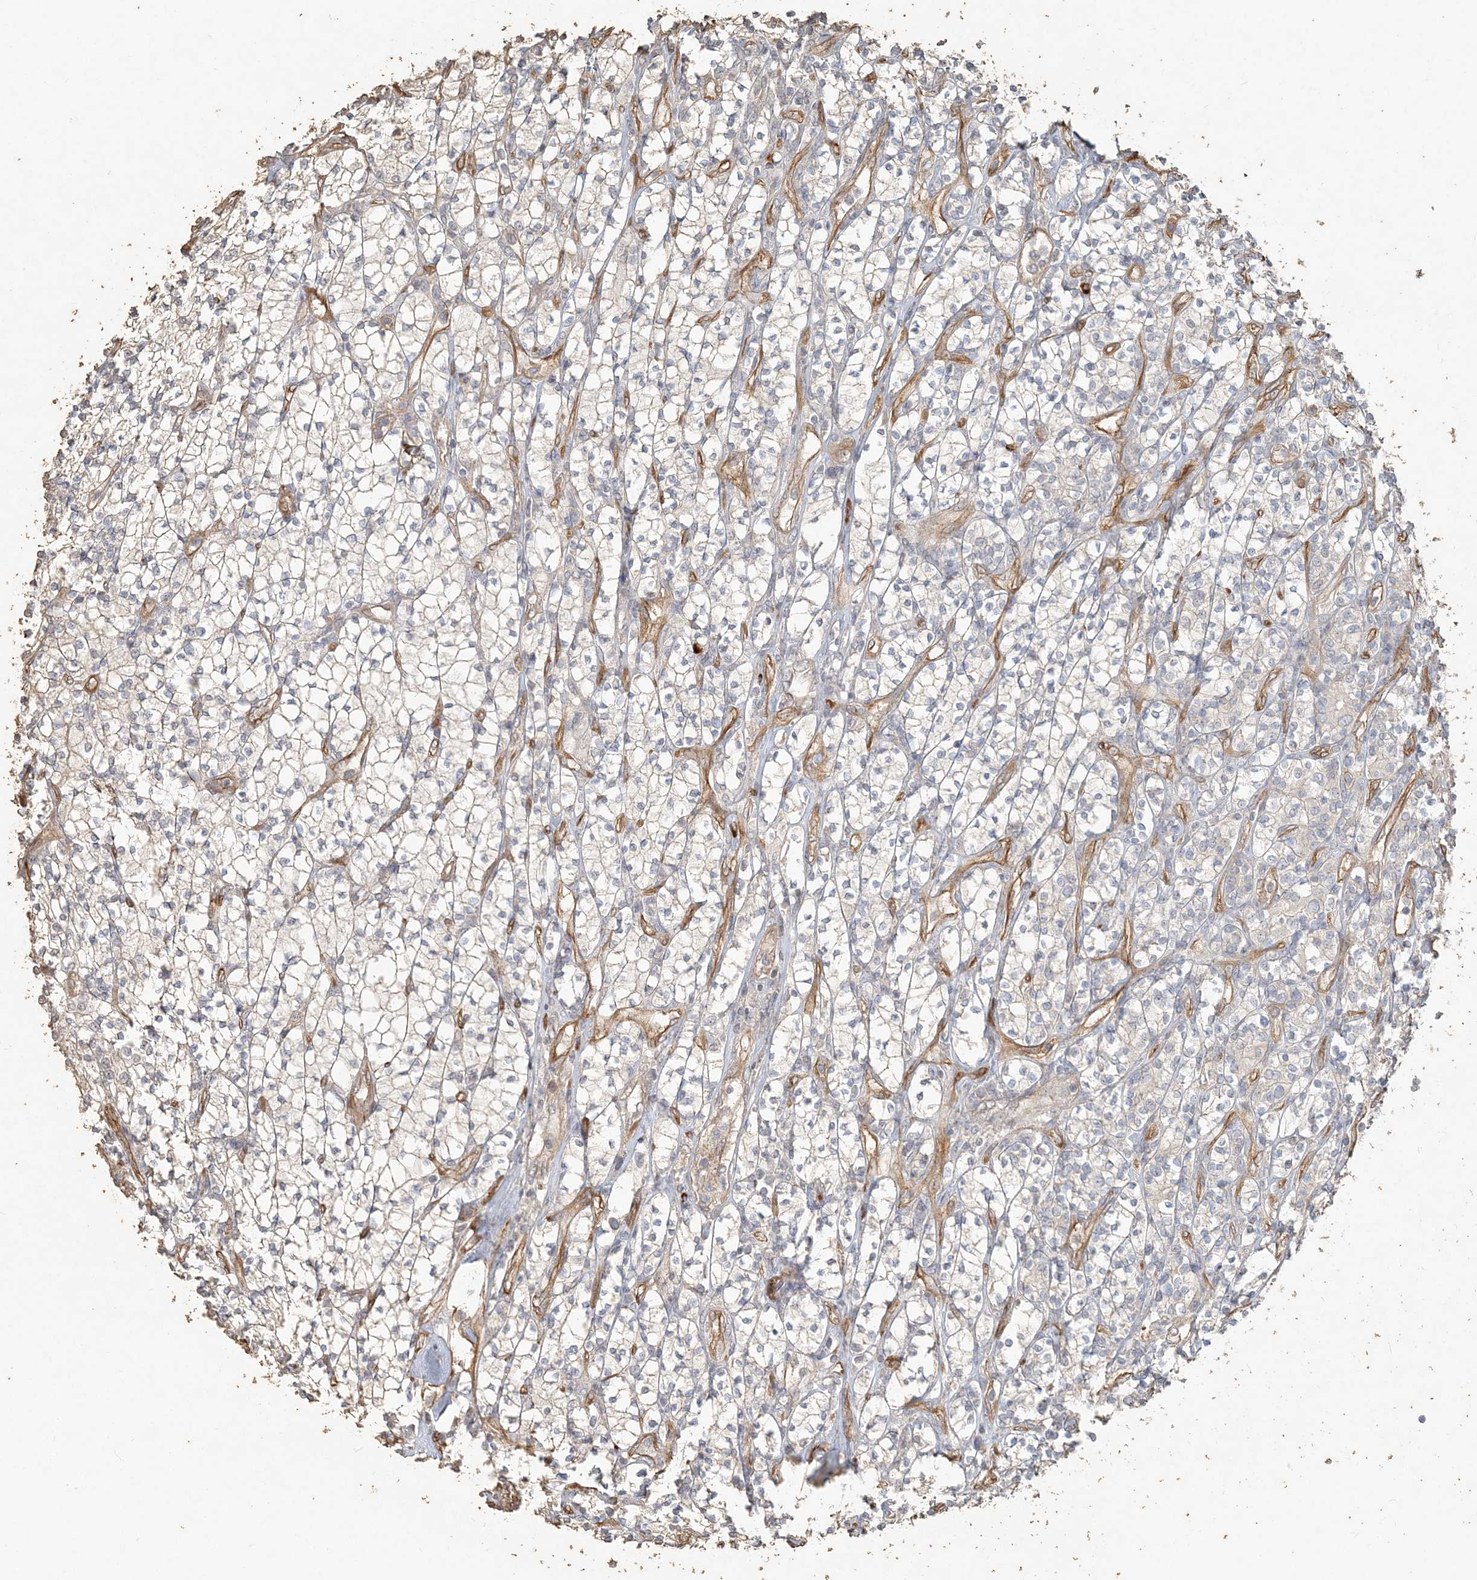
{"staining": {"intensity": "negative", "quantity": "none", "location": "none"}, "tissue": "renal cancer", "cell_type": "Tumor cells", "image_type": "cancer", "snomed": [{"axis": "morphology", "description": "Adenocarcinoma, NOS"}, {"axis": "topography", "description": "Kidney"}], "caption": "This is an IHC micrograph of human adenocarcinoma (renal). There is no expression in tumor cells.", "gene": "RNF145", "patient": {"sex": "male", "age": 77}}